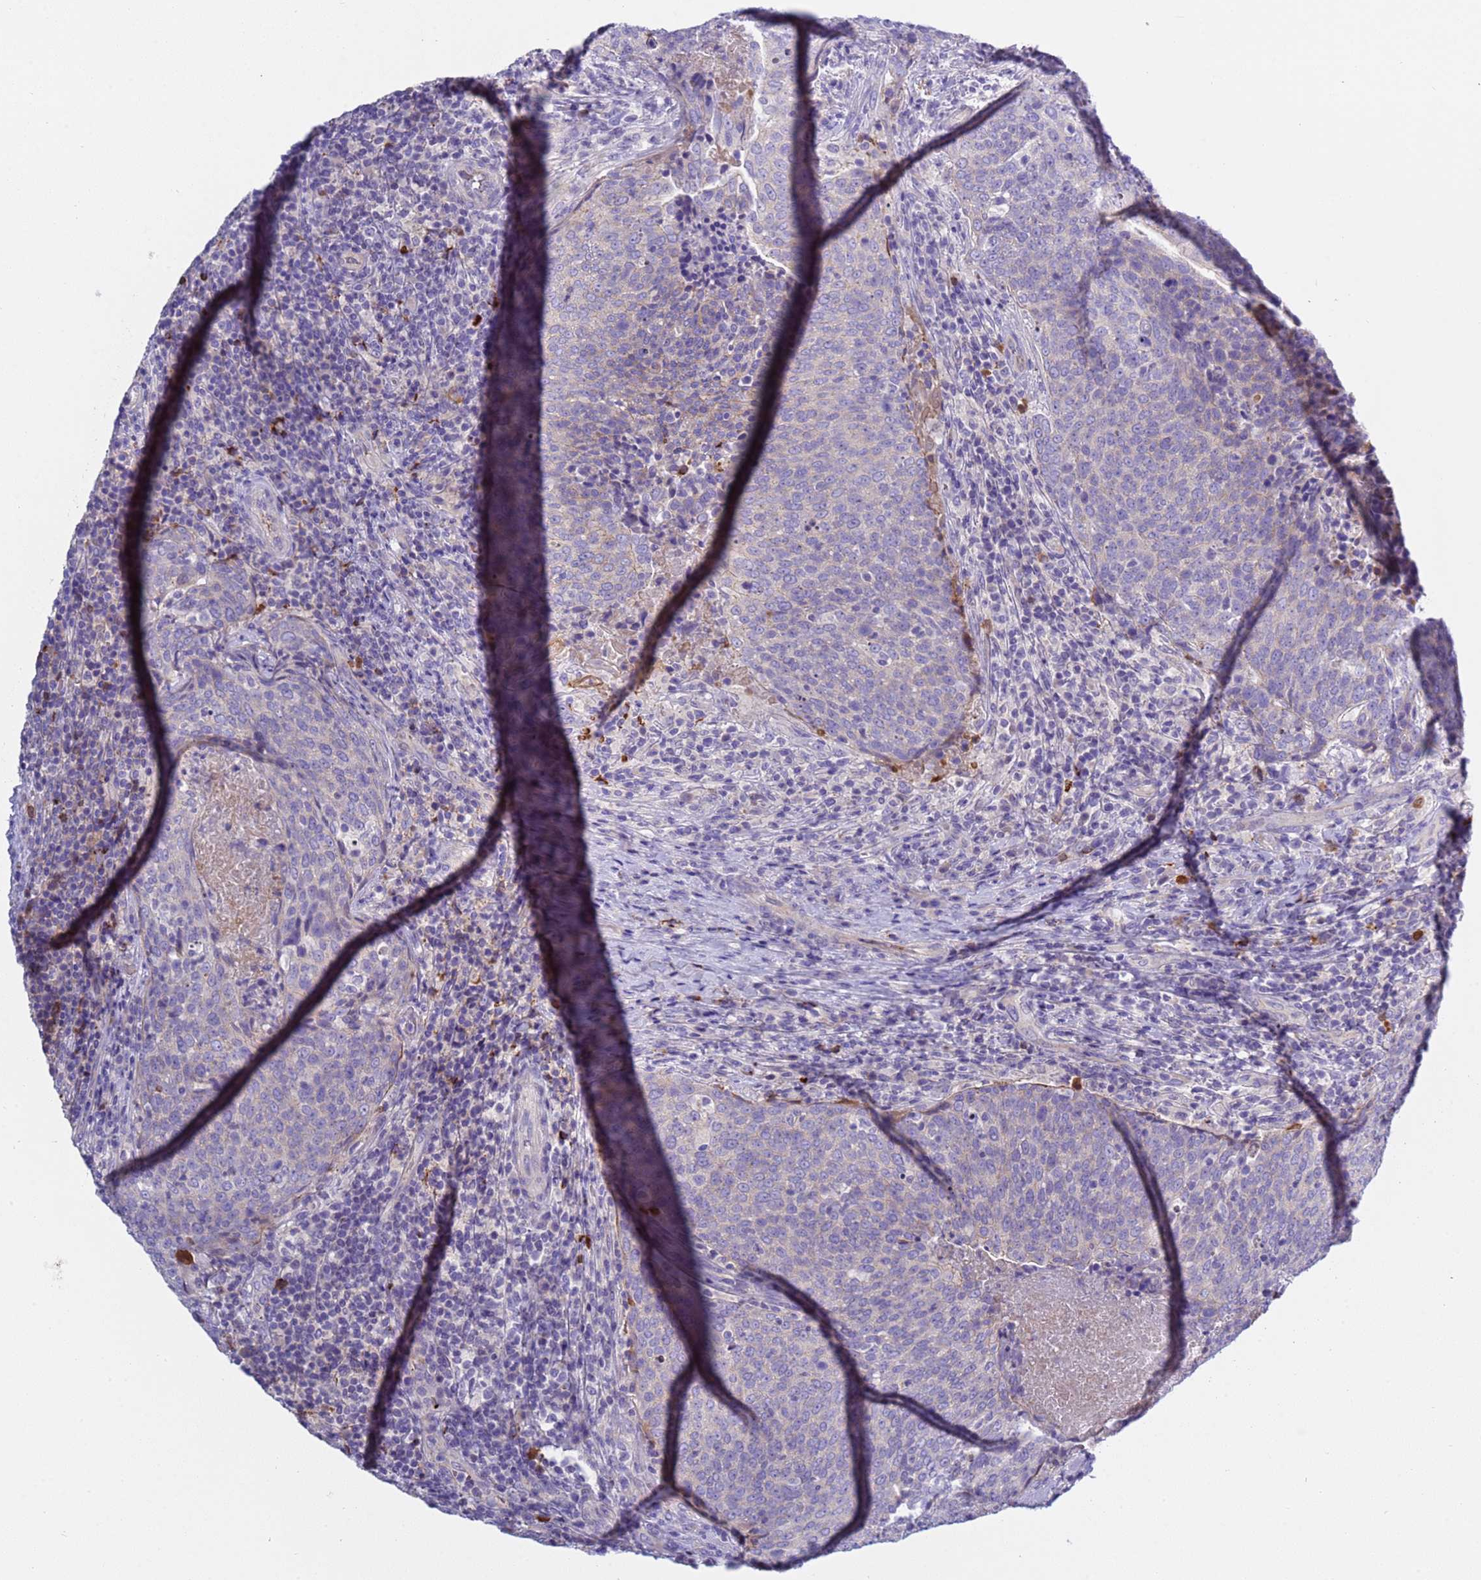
{"staining": {"intensity": "negative", "quantity": "none", "location": "none"}, "tissue": "head and neck cancer", "cell_type": "Tumor cells", "image_type": "cancer", "snomed": [{"axis": "morphology", "description": "Squamous cell carcinoma, NOS"}, {"axis": "morphology", "description": "Squamous cell carcinoma, metastatic, NOS"}, {"axis": "topography", "description": "Lymph node"}, {"axis": "topography", "description": "Head-Neck"}], "caption": "Immunohistochemistry of human head and neck cancer (metastatic squamous cell carcinoma) reveals no expression in tumor cells. (Stains: DAB (3,3'-diaminobenzidine) IHC with hematoxylin counter stain, Microscopy: brightfield microscopy at high magnification).", "gene": "C4orf46", "patient": {"sex": "male", "age": 62}}